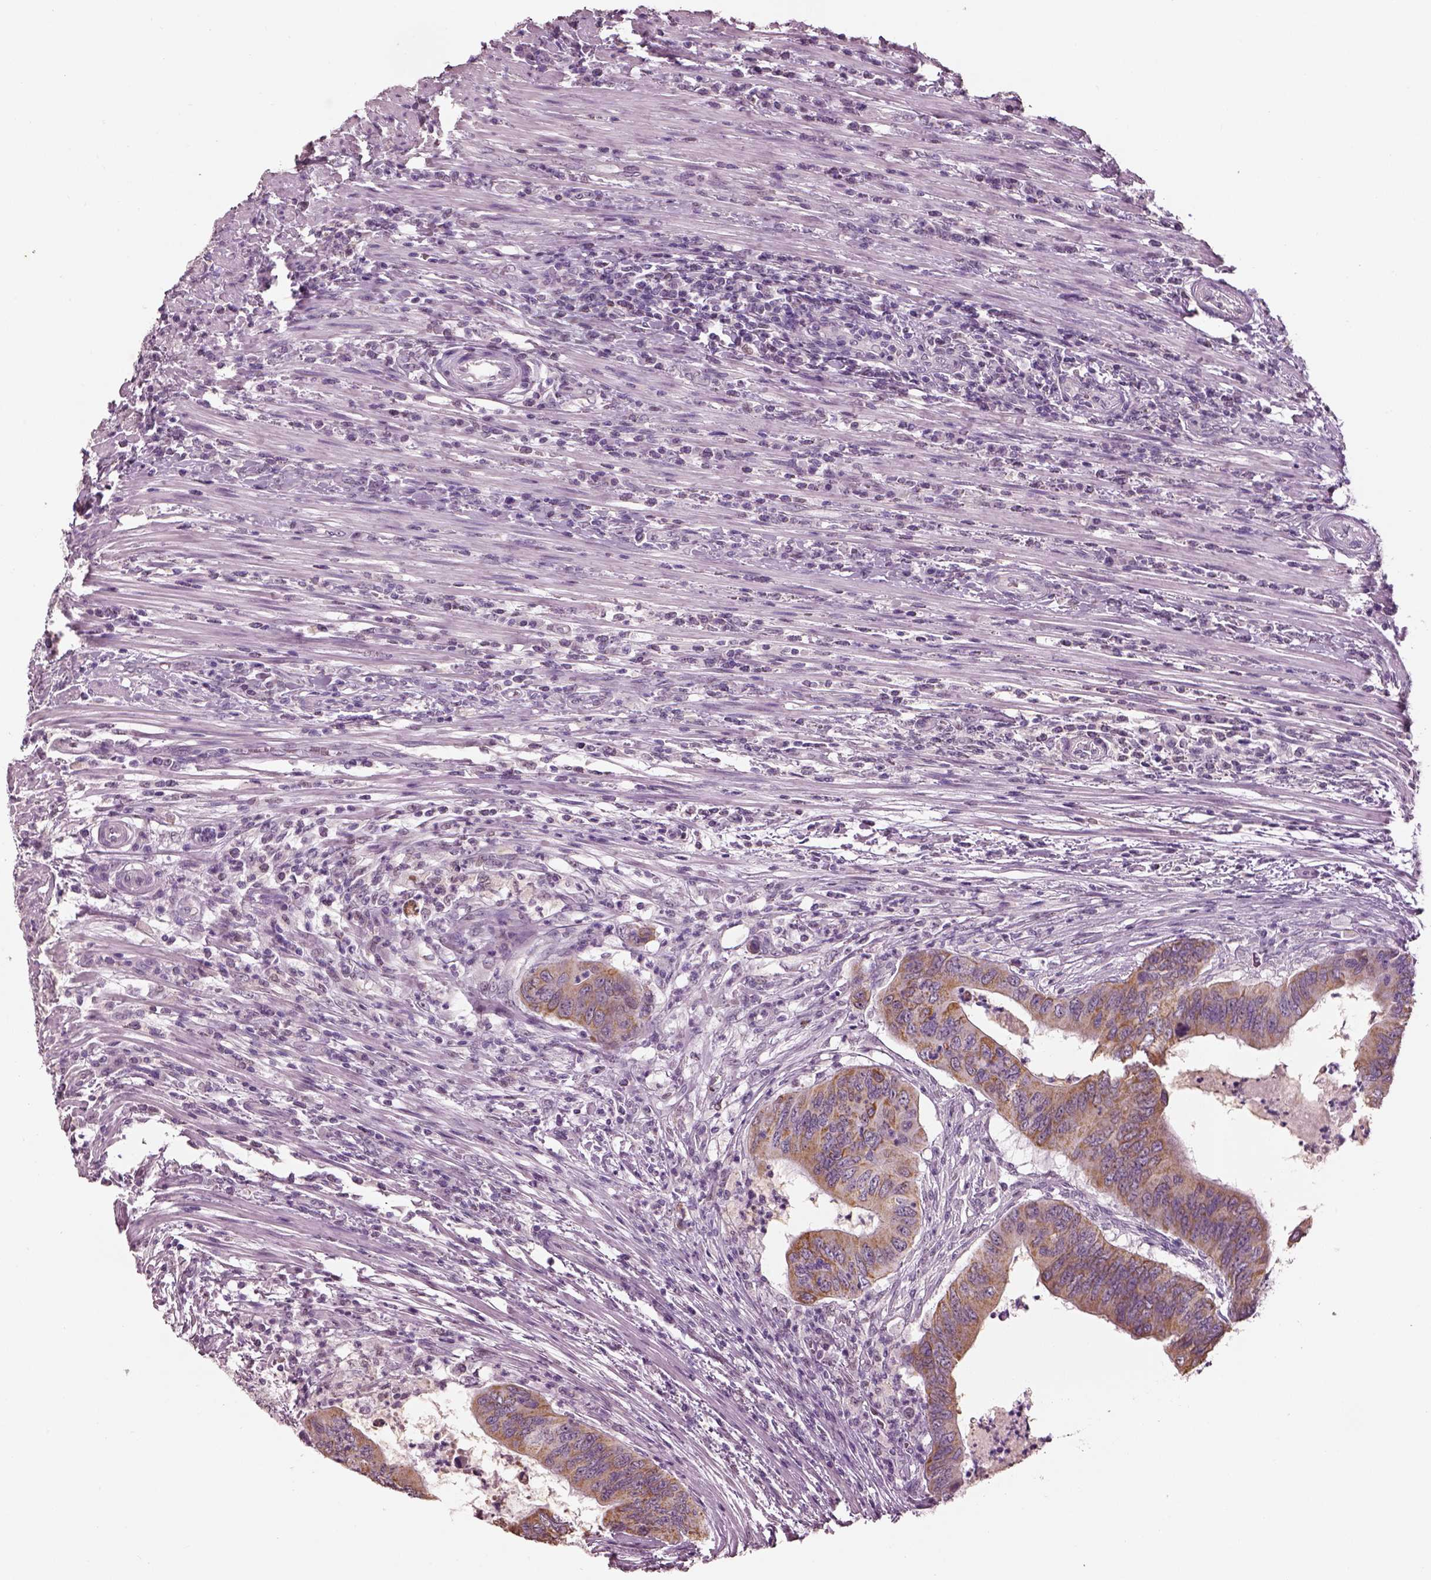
{"staining": {"intensity": "moderate", "quantity": ">75%", "location": "cytoplasmic/membranous"}, "tissue": "colorectal cancer", "cell_type": "Tumor cells", "image_type": "cancer", "snomed": [{"axis": "morphology", "description": "Adenocarcinoma, NOS"}, {"axis": "topography", "description": "Colon"}], "caption": "Colorectal adenocarcinoma stained with a brown dye demonstrates moderate cytoplasmic/membranous positive positivity in approximately >75% of tumor cells.", "gene": "ELSPBP1", "patient": {"sex": "male", "age": 53}}